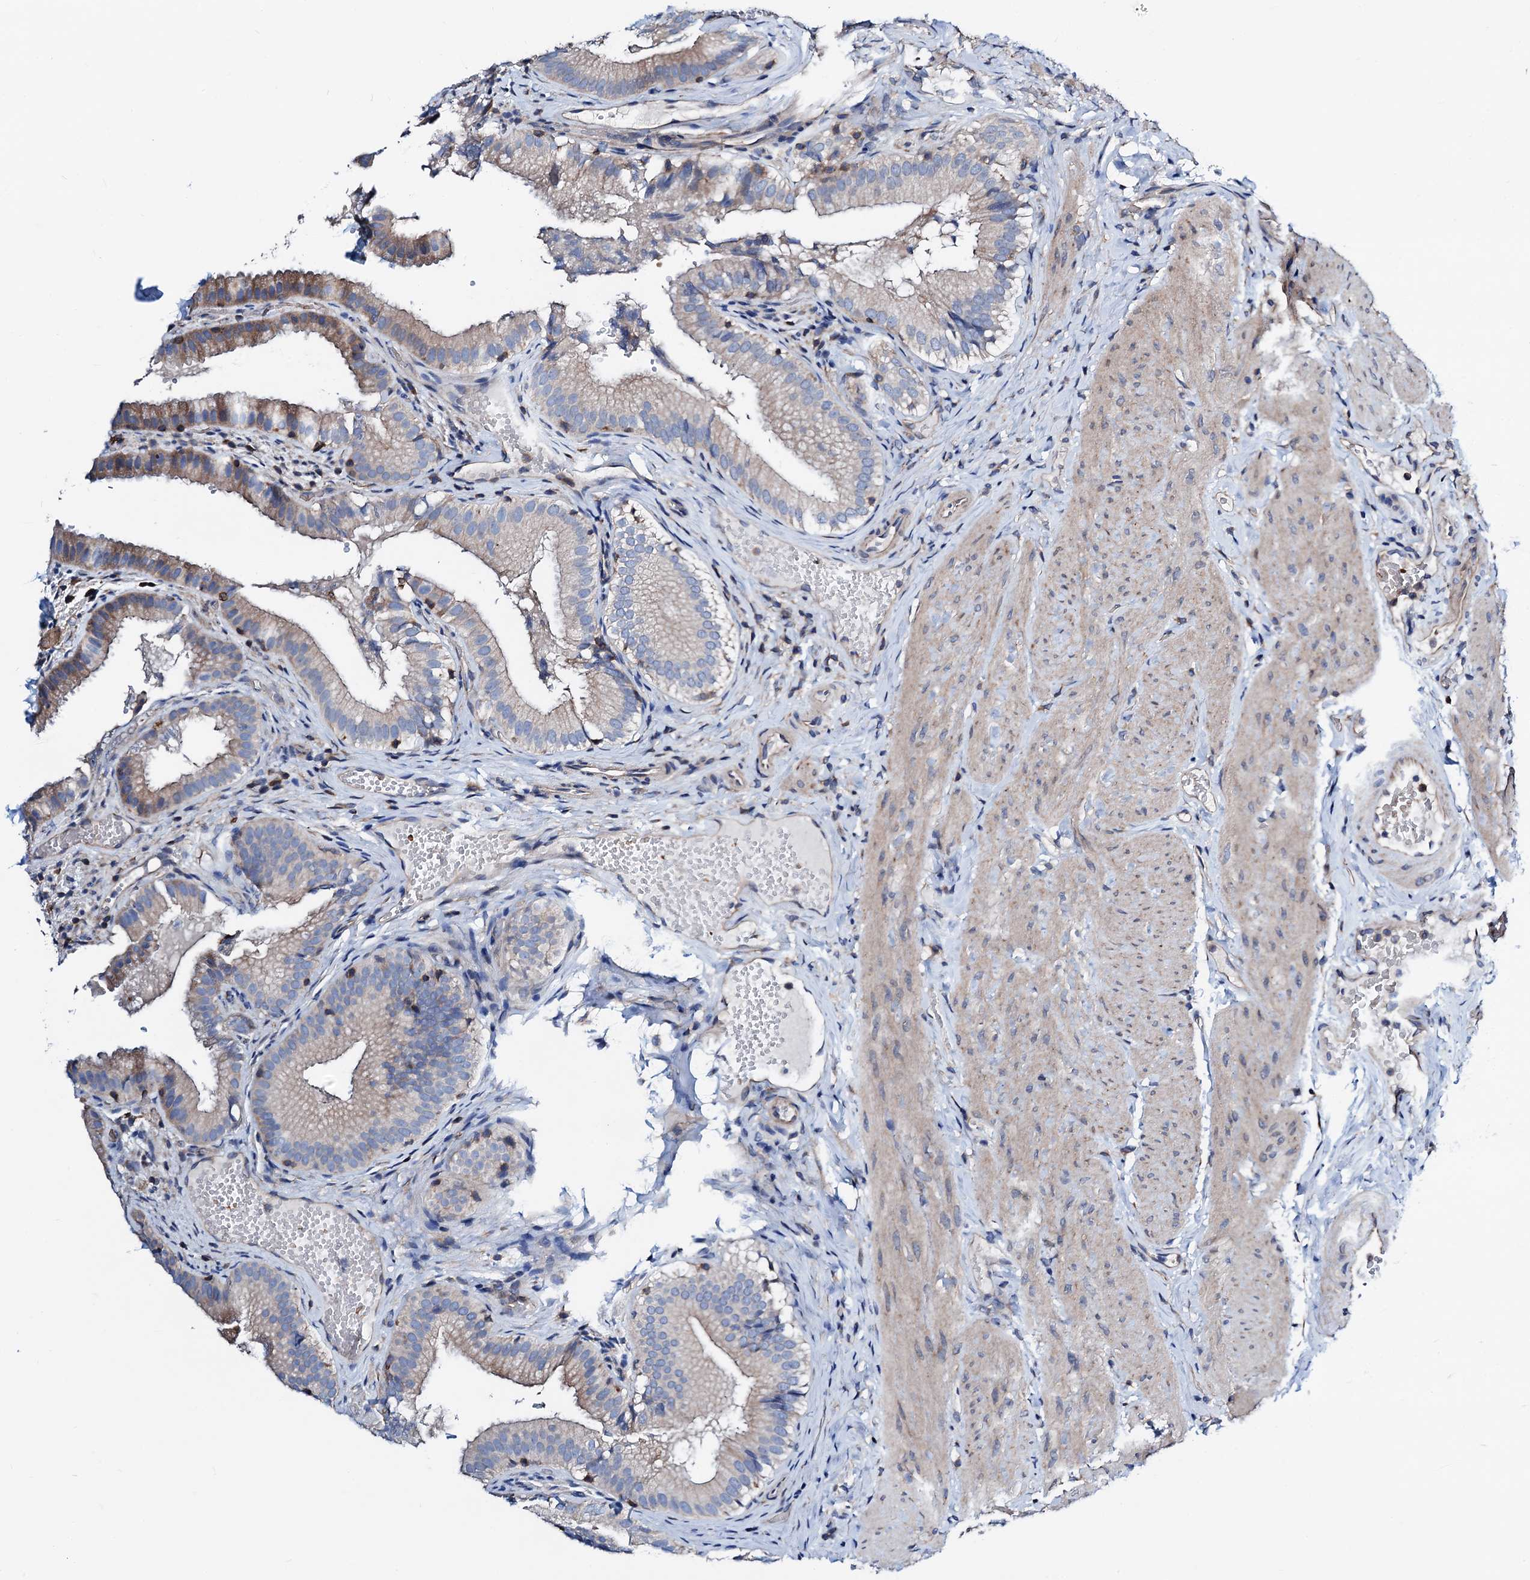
{"staining": {"intensity": "moderate", "quantity": "25%-75%", "location": "cytoplasmic/membranous"}, "tissue": "gallbladder", "cell_type": "Glandular cells", "image_type": "normal", "snomed": [{"axis": "morphology", "description": "Normal tissue, NOS"}, {"axis": "topography", "description": "Gallbladder"}], "caption": "Immunohistochemical staining of unremarkable human gallbladder displays moderate cytoplasmic/membranous protein positivity in about 25%-75% of glandular cells.", "gene": "GCOM1", "patient": {"sex": "female", "age": 30}}